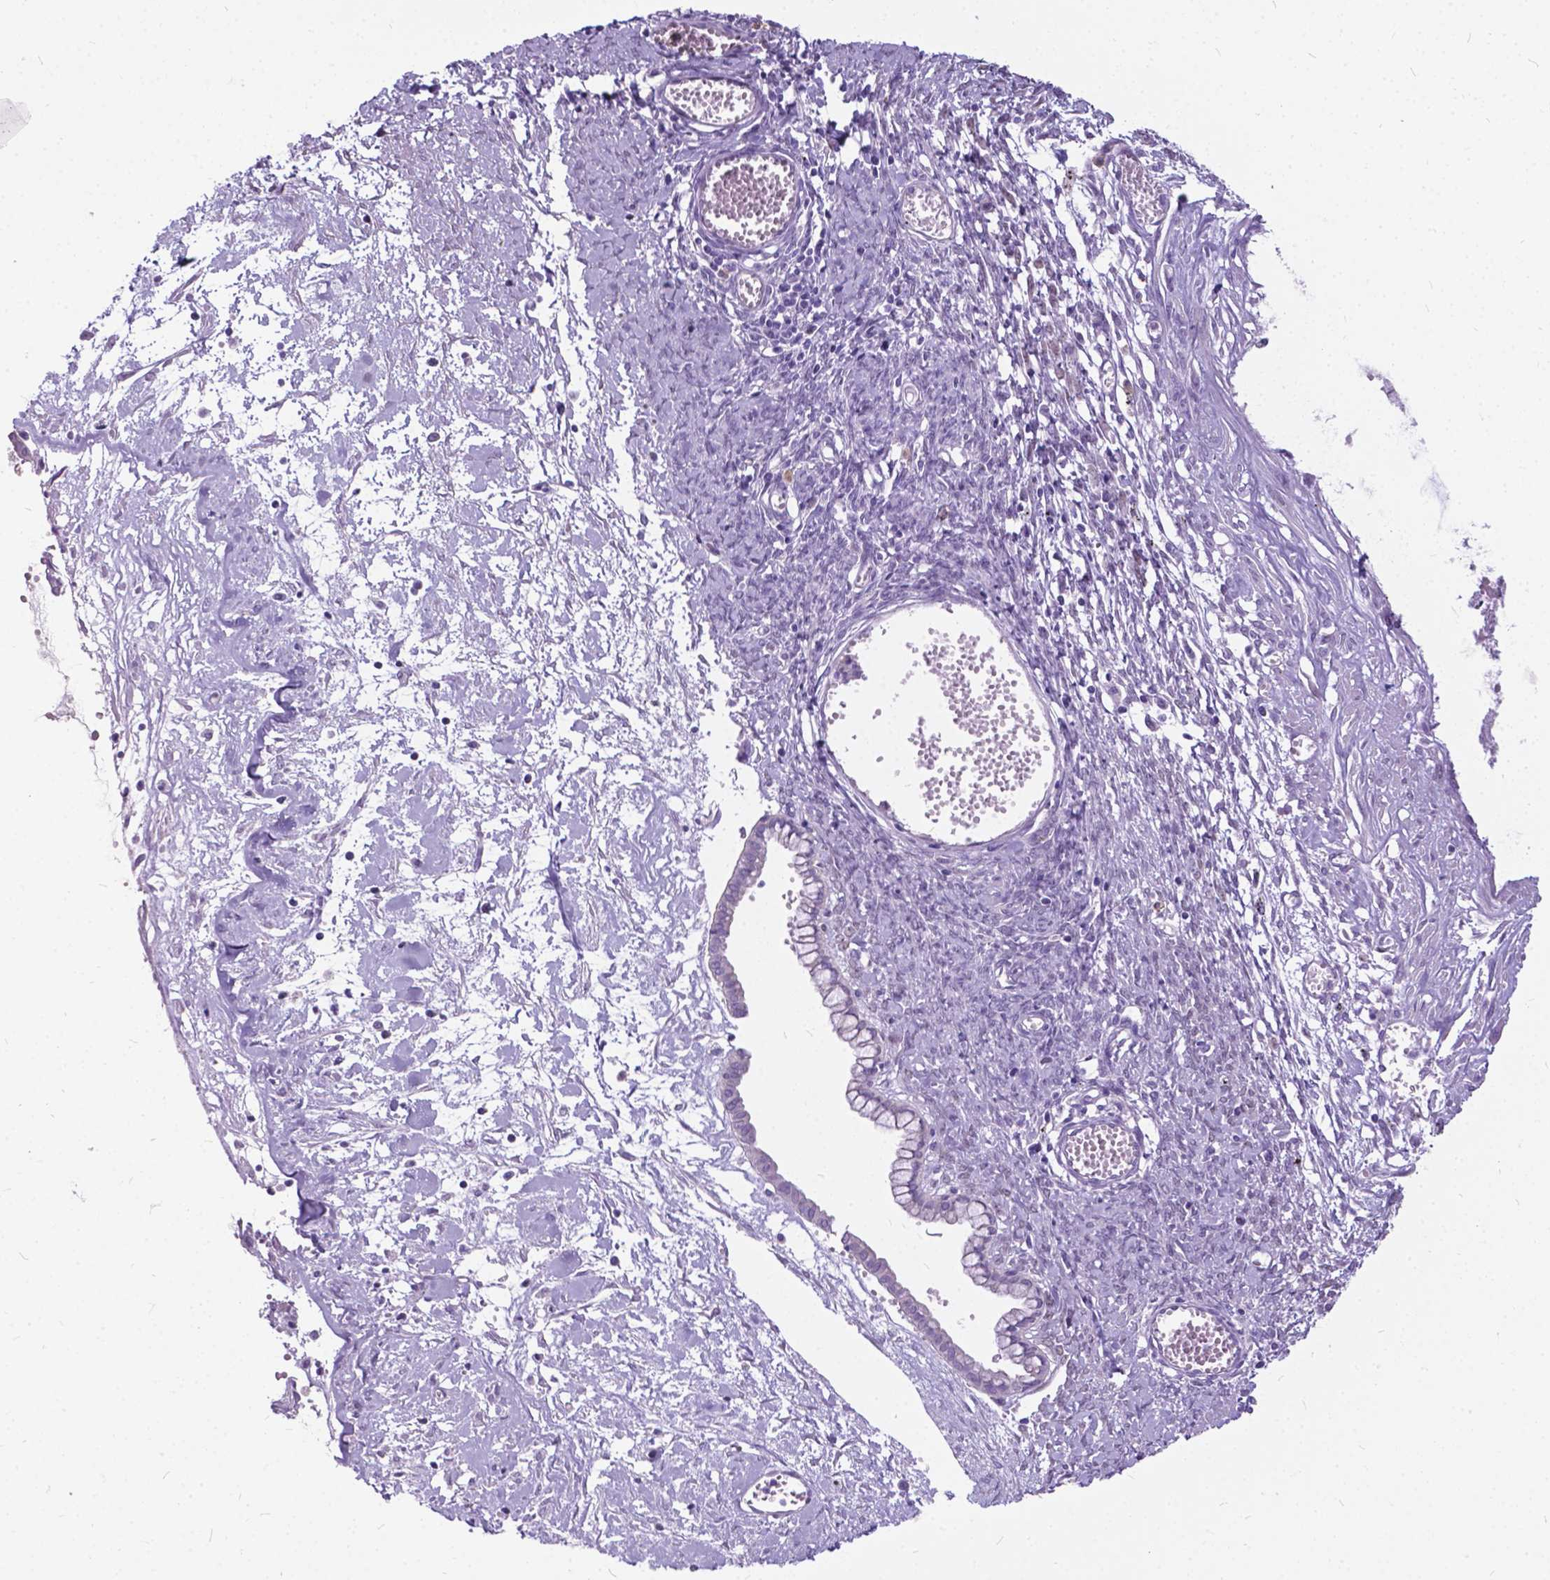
{"staining": {"intensity": "negative", "quantity": "none", "location": "none"}, "tissue": "ovarian cancer", "cell_type": "Tumor cells", "image_type": "cancer", "snomed": [{"axis": "morphology", "description": "Cystadenocarcinoma, mucinous, NOS"}, {"axis": "topography", "description": "Ovary"}], "caption": "Protein analysis of ovarian mucinous cystadenocarcinoma demonstrates no significant staining in tumor cells.", "gene": "BSND", "patient": {"sex": "female", "age": 67}}